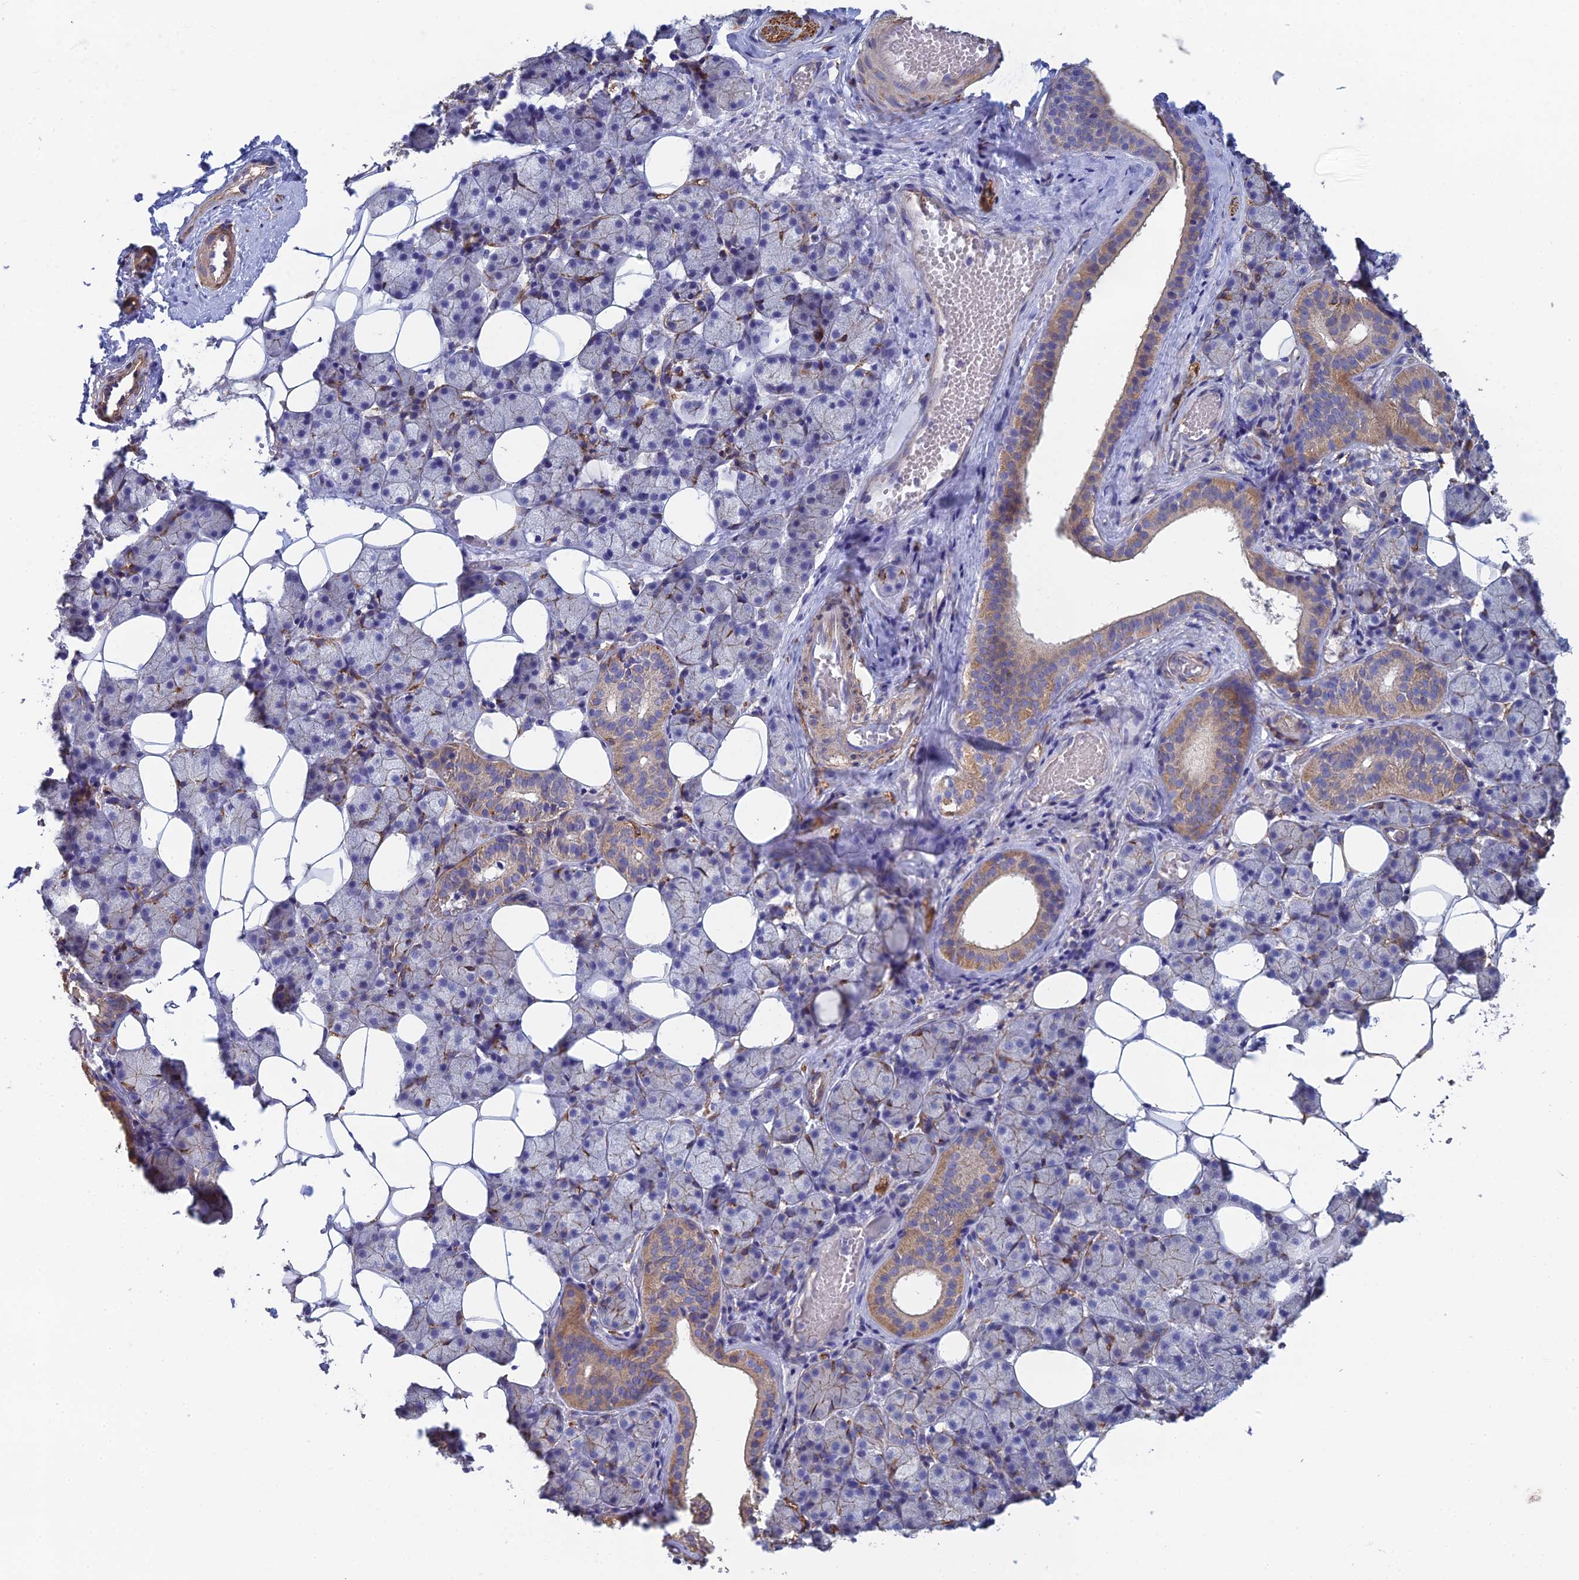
{"staining": {"intensity": "weak", "quantity": "<25%", "location": "cytoplasmic/membranous"}, "tissue": "salivary gland", "cell_type": "Glandular cells", "image_type": "normal", "snomed": [{"axis": "morphology", "description": "Normal tissue, NOS"}, {"axis": "topography", "description": "Salivary gland"}], "caption": "DAB (3,3'-diaminobenzidine) immunohistochemical staining of normal salivary gland reveals no significant expression in glandular cells.", "gene": "PCDHA5", "patient": {"sex": "female", "age": 33}}